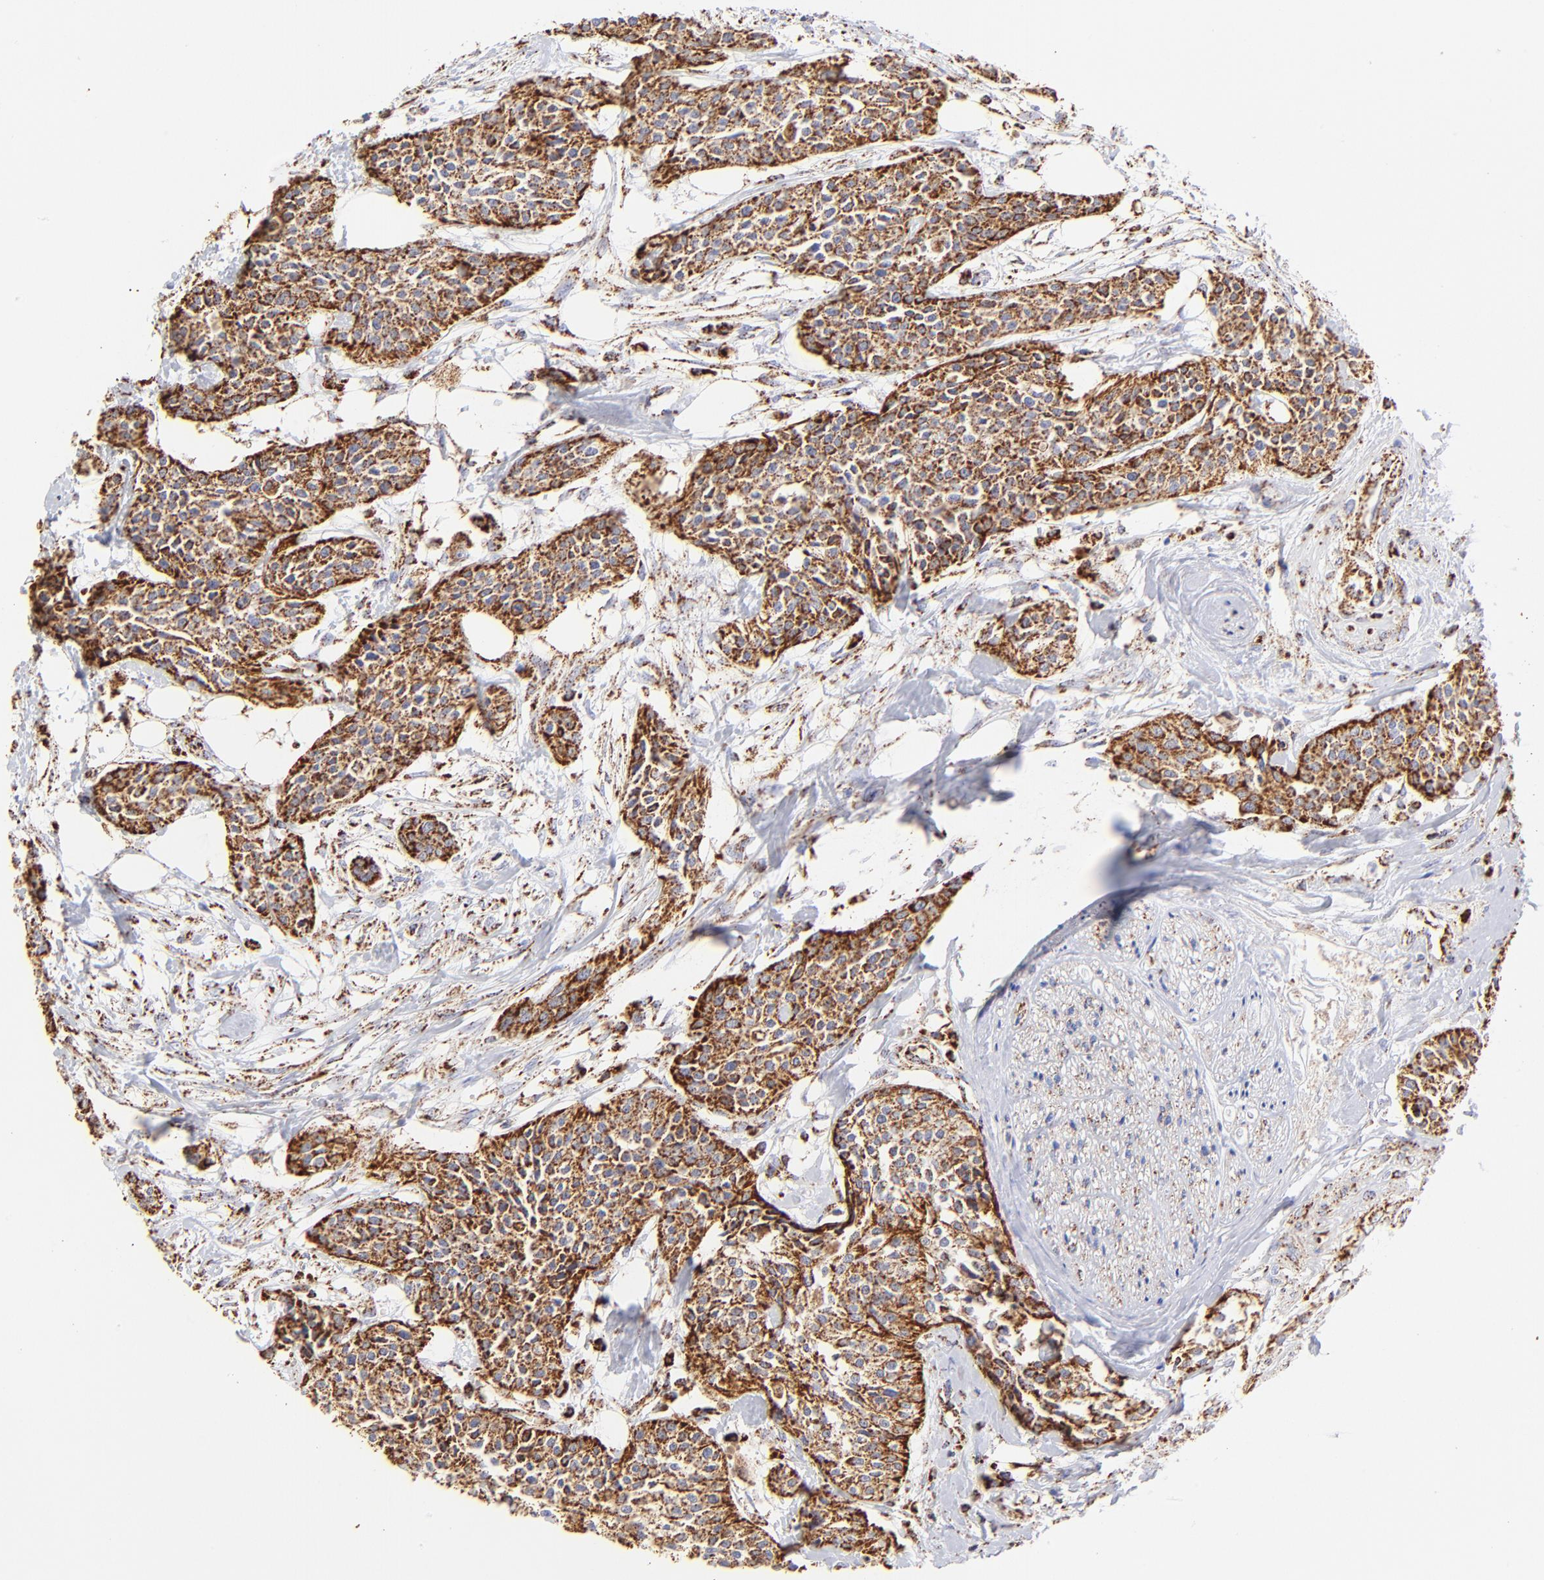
{"staining": {"intensity": "strong", "quantity": ">75%", "location": "cytoplasmic/membranous"}, "tissue": "urothelial cancer", "cell_type": "Tumor cells", "image_type": "cancer", "snomed": [{"axis": "morphology", "description": "Urothelial carcinoma, High grade"}, {"axis": "topography", "description": "Urinary bladder"}], "caption": "Strong cytoplasmic/membranous protein positivity is present in approximately >75% of tumor cells in urothelial cancer. (Brightfield microscopy of DAB IHC at high magnification).", "gene": "ECH1", "patient": {"sex": "male", "age": 56}}